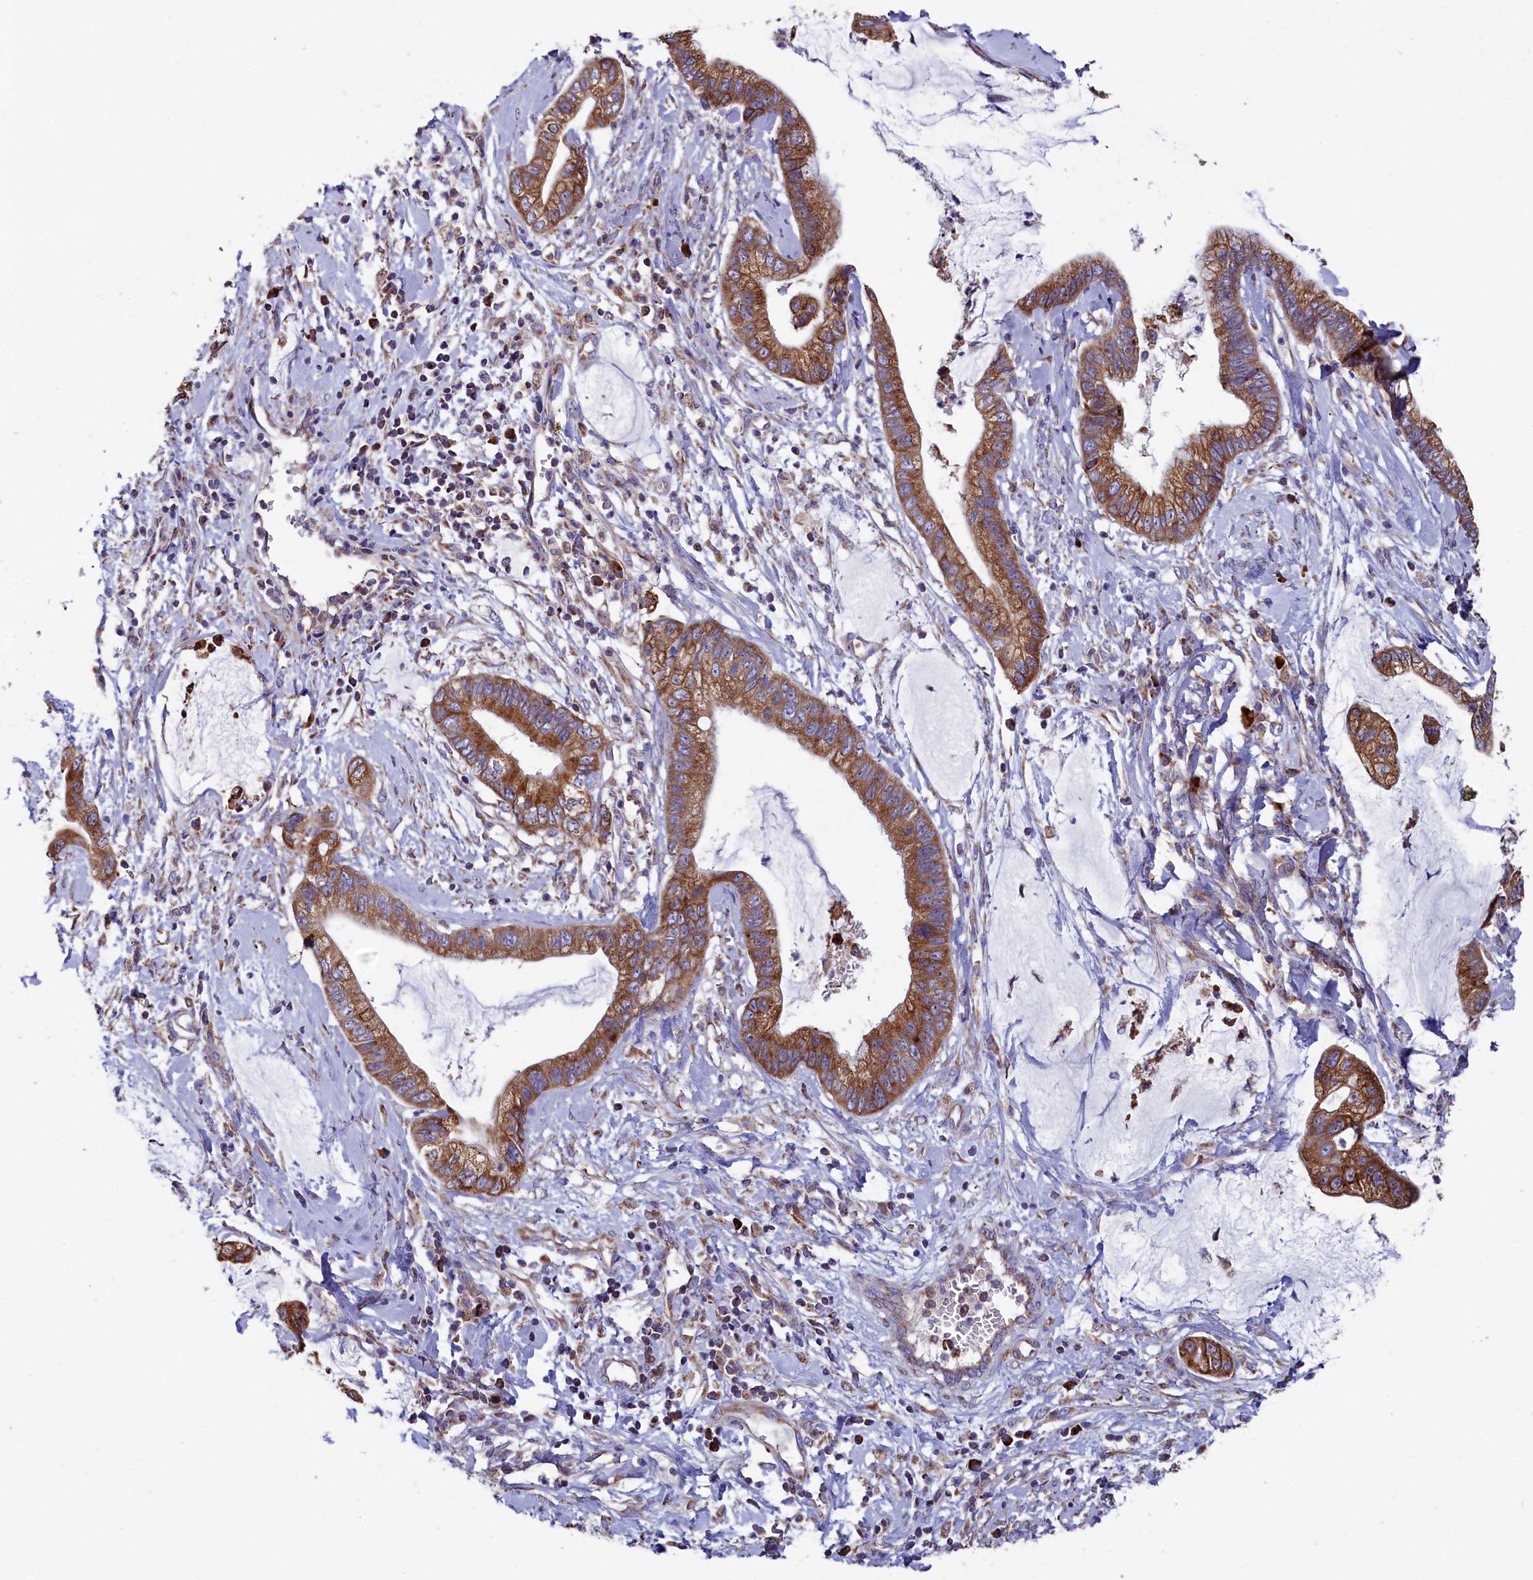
{"staining": {"intensity": "moderate", "quantity": ">75%", "location": "cytoplasmic/membranous"}, "tissue": "cervical cancer", "cell_type": "Tumor cells", "image_type": "cancer", "snomed": [{"axis": "morphology", "description": "Adenocarcinoma, NOS"}, {"axis": "topography", "description": "Cervix"}], "caption": "Cervical adenocarcinoma tissue shows moderate cytoplasmic/membranous expression in approximately >75% of tumor cells", "gene": "ZSWIM1", "patient": {"sex": "female", "age": 44}}